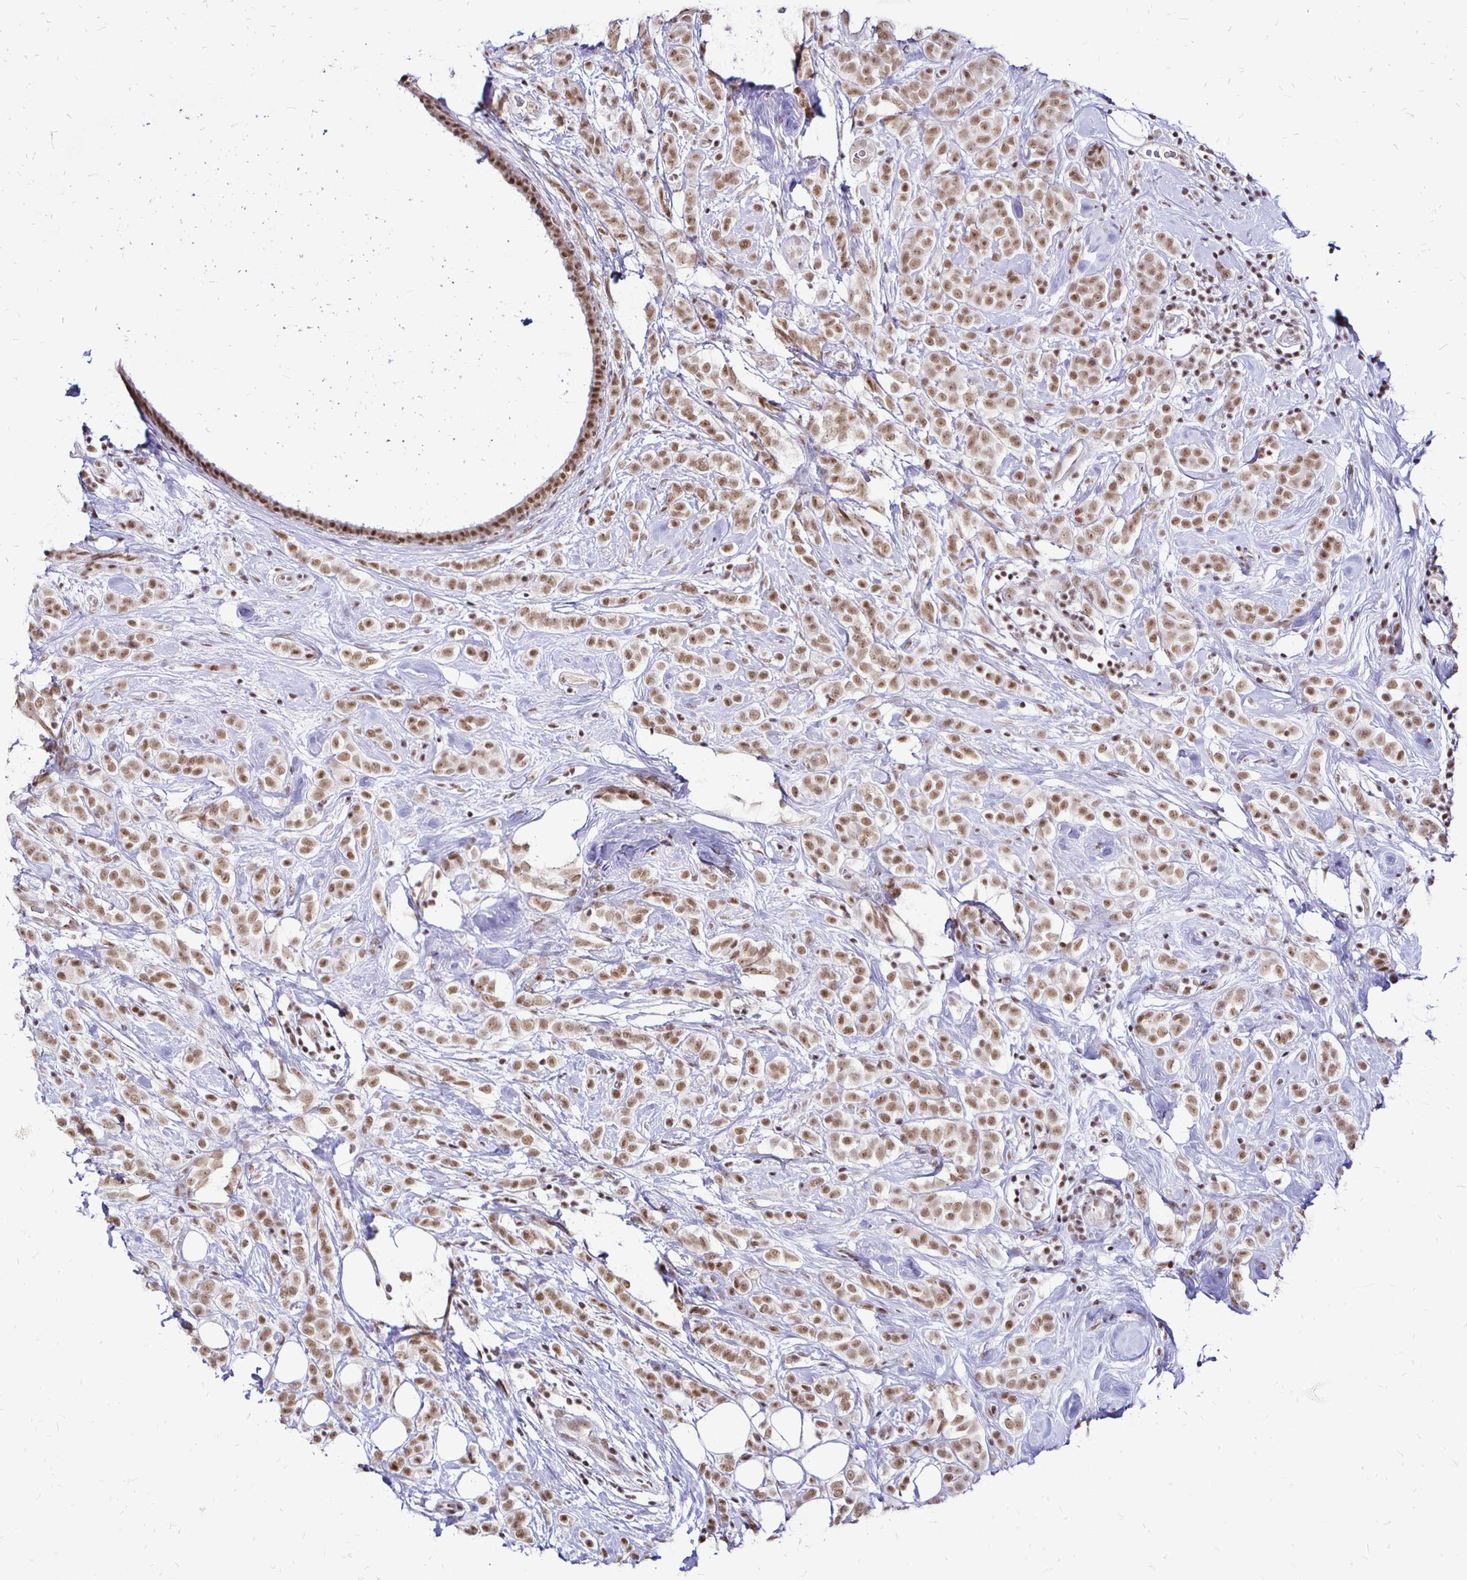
{"staining": {"intensity": "moderate", "quantity": ">75%", "location": "nuclear"}, "tissue": "breast cancer", "cell_type": "Tumor cells", "image_type": "cancer", "snomed": [{"axis": "morphology", "description": "Lobular carcinoma"}, {"axis": "topography", "description": "Breast"}], "caption": "Human breast lobular carcinoma stained for a protein (brown) demonstrates moderate nuclear positive positivity in approximately >75% of tumor cells.", "gene": "SIN3A", "patient": {"sex": "female", "age": 49}}